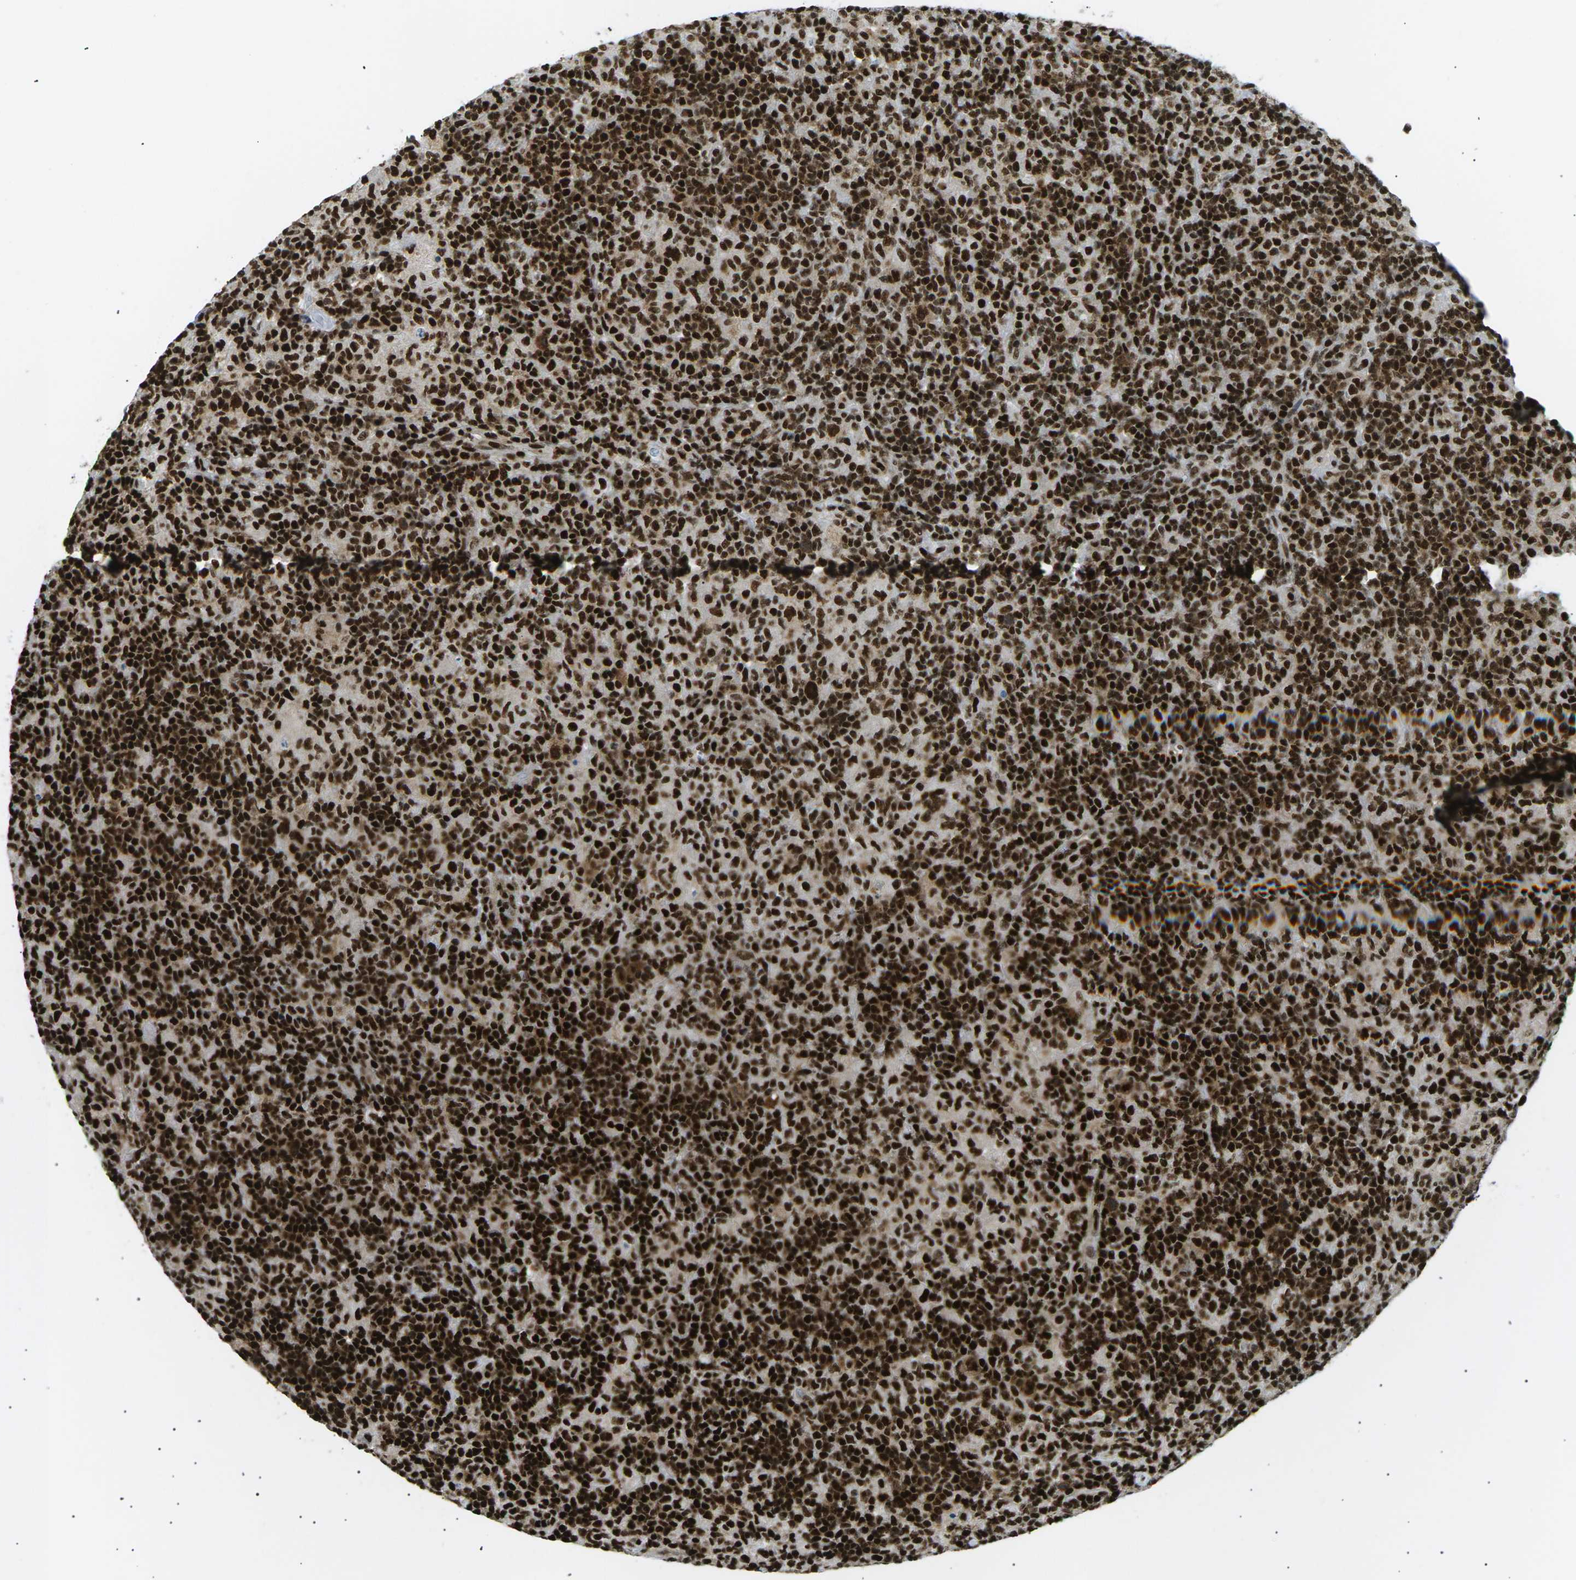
{"staining": {"intensity": "strong", "quantity": ">75%", "location": "cytoplasmic/membranous,nuclear"}, "tissue": "lymphoma", "cell_type": "Tumor cells", "image_type": "cancer", "snomed": [{"axis": "morphology", "description": "Hodgkin's disease, NOS"}, {"axis": "topography", "description": "Lymph node"}], "caption": "Immunohistochemical staining of Hodgkin's disease displays high levels of strong cytoplasmic/membranous and nuclear positivity in approximately >75% of tumor cells.", "gene": "RPA2", "patient": {"sex": "male", "age": 70}}